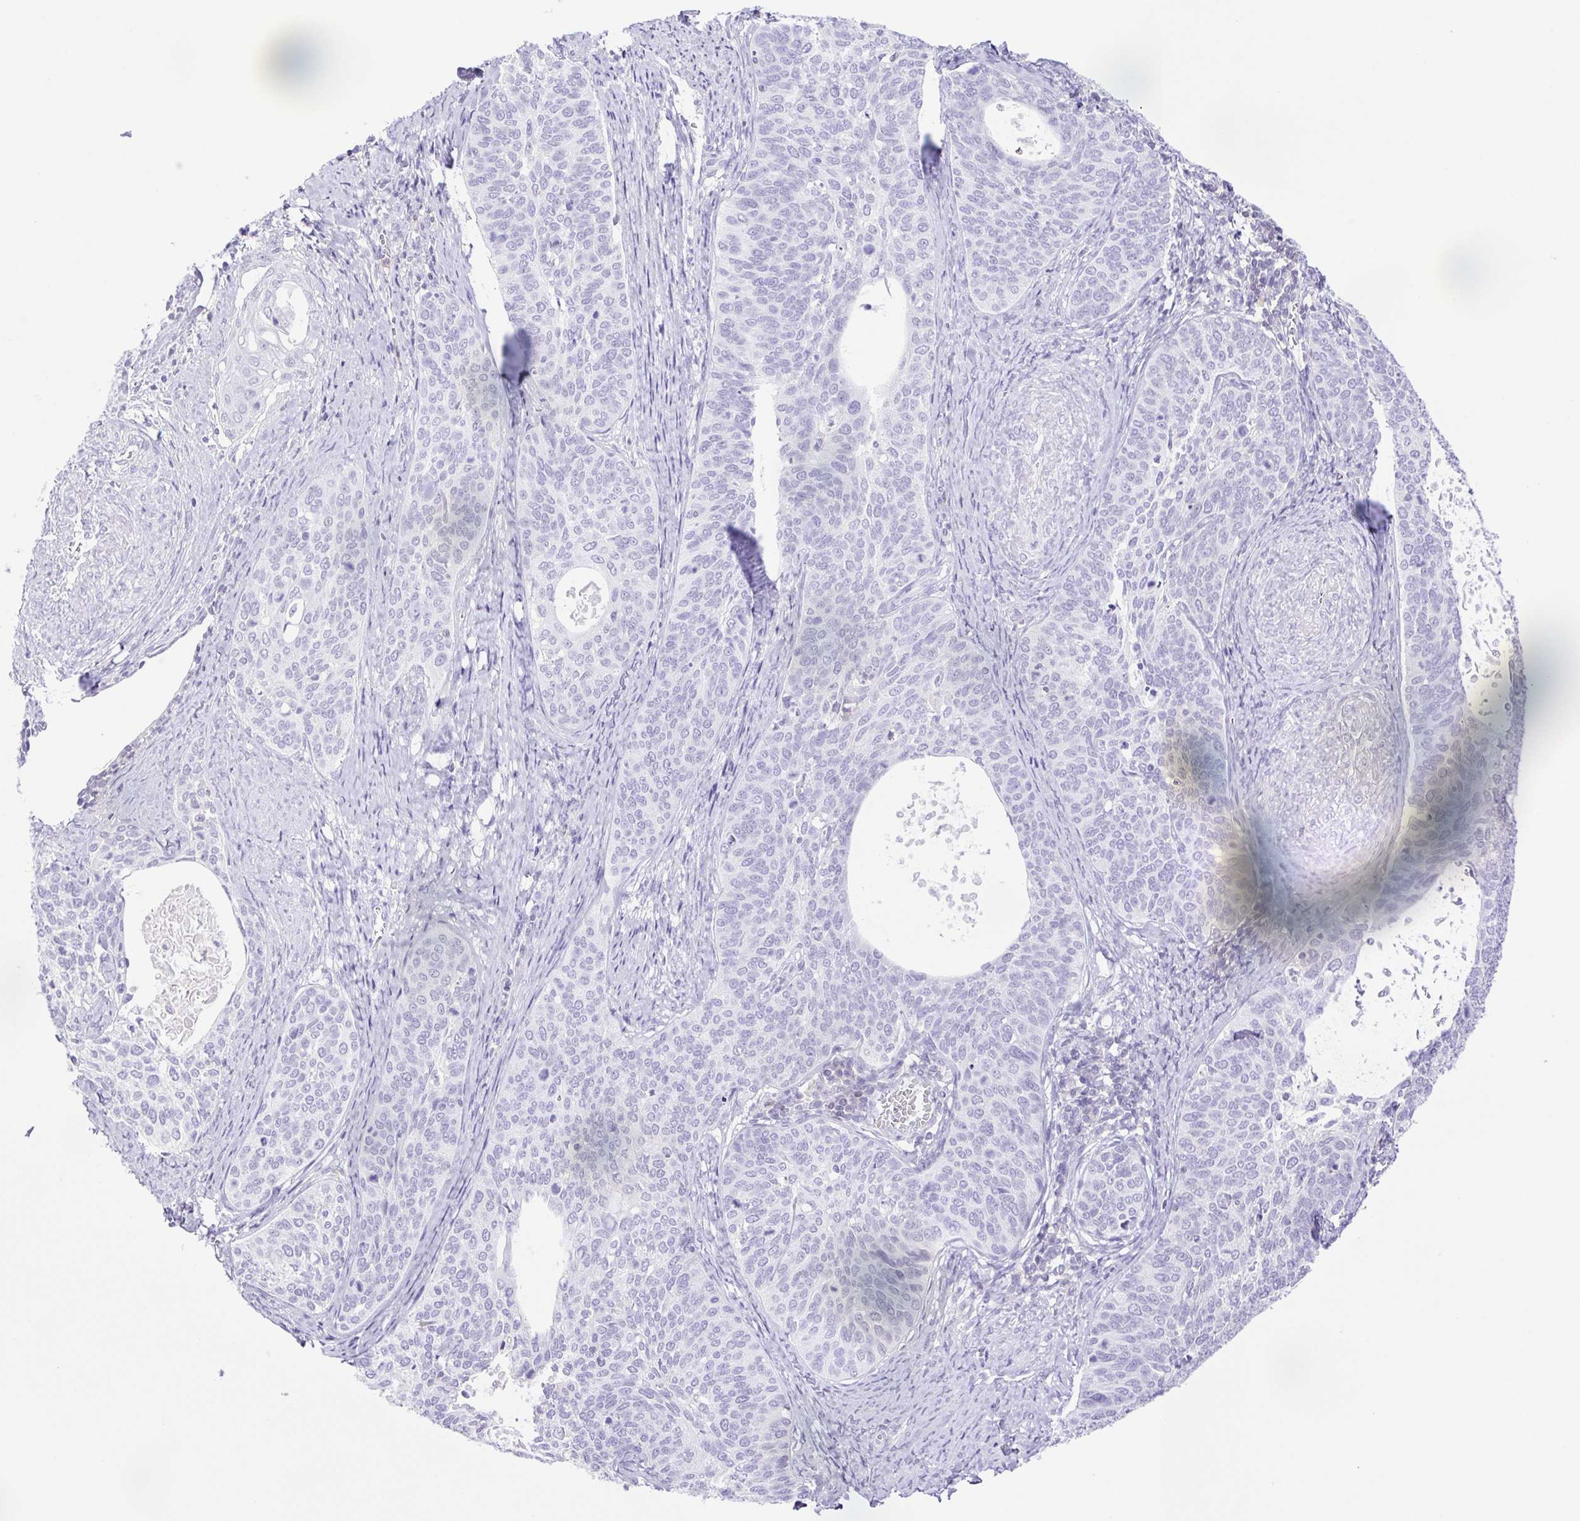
{"staining": {"intensity": "negative", "quantity": "none", "location": "none"}, "tissue": "cervical cancer", "cell_type": "Tumor cells", "image_type": "cancer", "snomed": [{"axis": "morphology", "description": "Squamous cell carcinoma, NOS"}, {"axis": "topography", "description": "Cervix"}], "caption": "Protein analysis of squamous cell carcinoma (cervical) demonstrates no significant staining in tumor cells.", "gene": "SYNPR", "patient": {"sex": "female", "age": 69}}